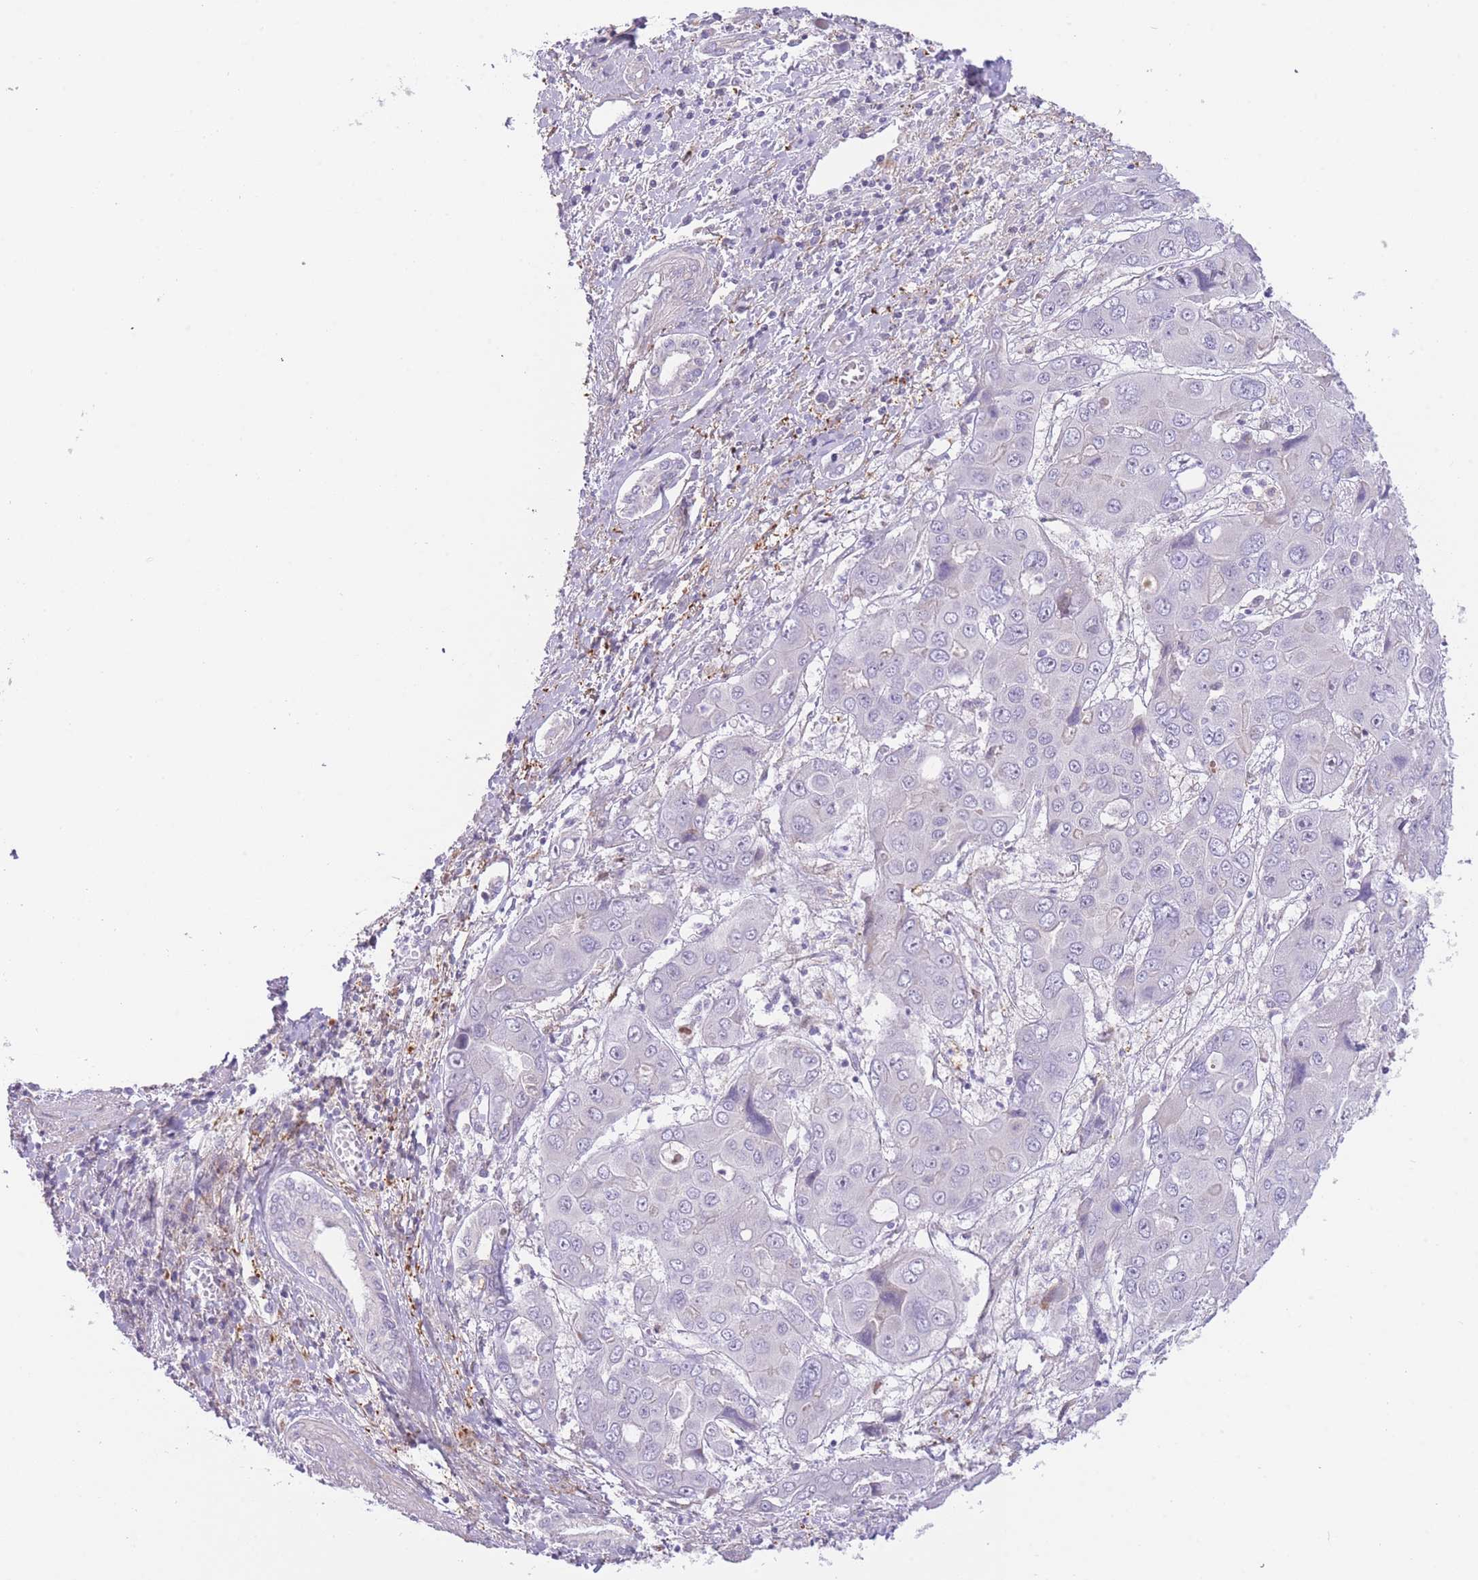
{"staining": {"intensity": "negative", "quantity": "none", "location": "none"}, "tissue": "liver cancer", "cell_type": "Tumor cells", "image_type": "cancer", "snomed": [{"axis": "morphology", "description": "Cholangiocarcinoma"}, {"axis": "topography", "description": "Liver"}], "caption": "An image of human liver cancer (cholangiocarcinoma) is negative for staining in tumor cells.", "gene": "IMPG1", "patient": {"sex": "male", "age": 67}}